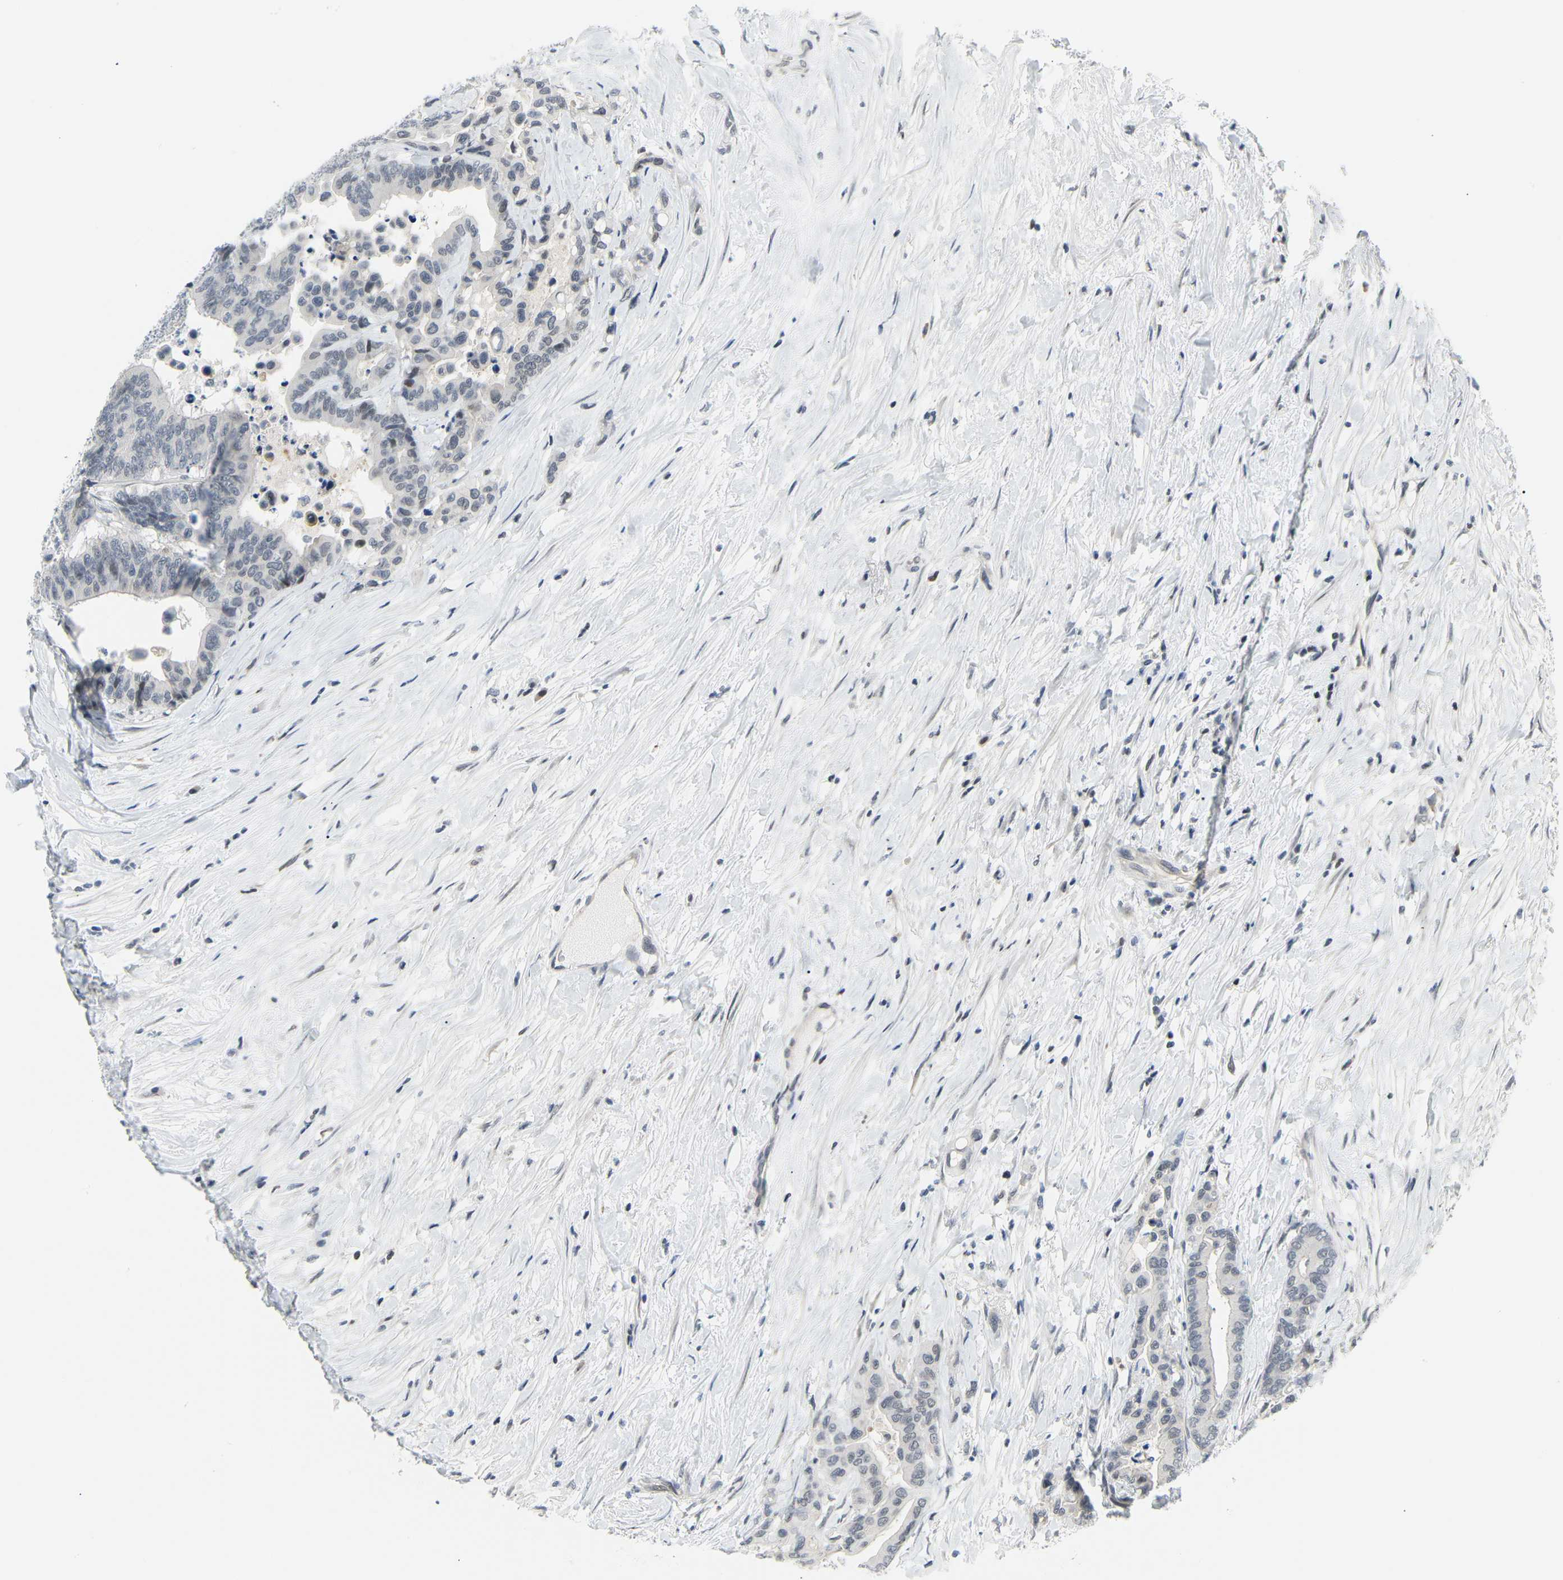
{"staining": {"intensity": "negative", "quantity": "none", "location": "none"}, "tissue": "colorectal cancer", "cell_type": "Tumor cells", "image_type": "cancer", "snomed": [{"axis": "morphology", "description": "Normal tissue, NOS"}, {"axis": "morphology", "description": "Adenocarcinoma, NOS"}, {"axis": "topography", "description": "Colon"}], "caption": "This is an immunohistochemistry (IHC) photomicrograph of adenocarcinoma (colorectal). There is no positivity in tumor cells.", "gene": "IMPG2", "patient": {"sex": "male", "age": 82}}